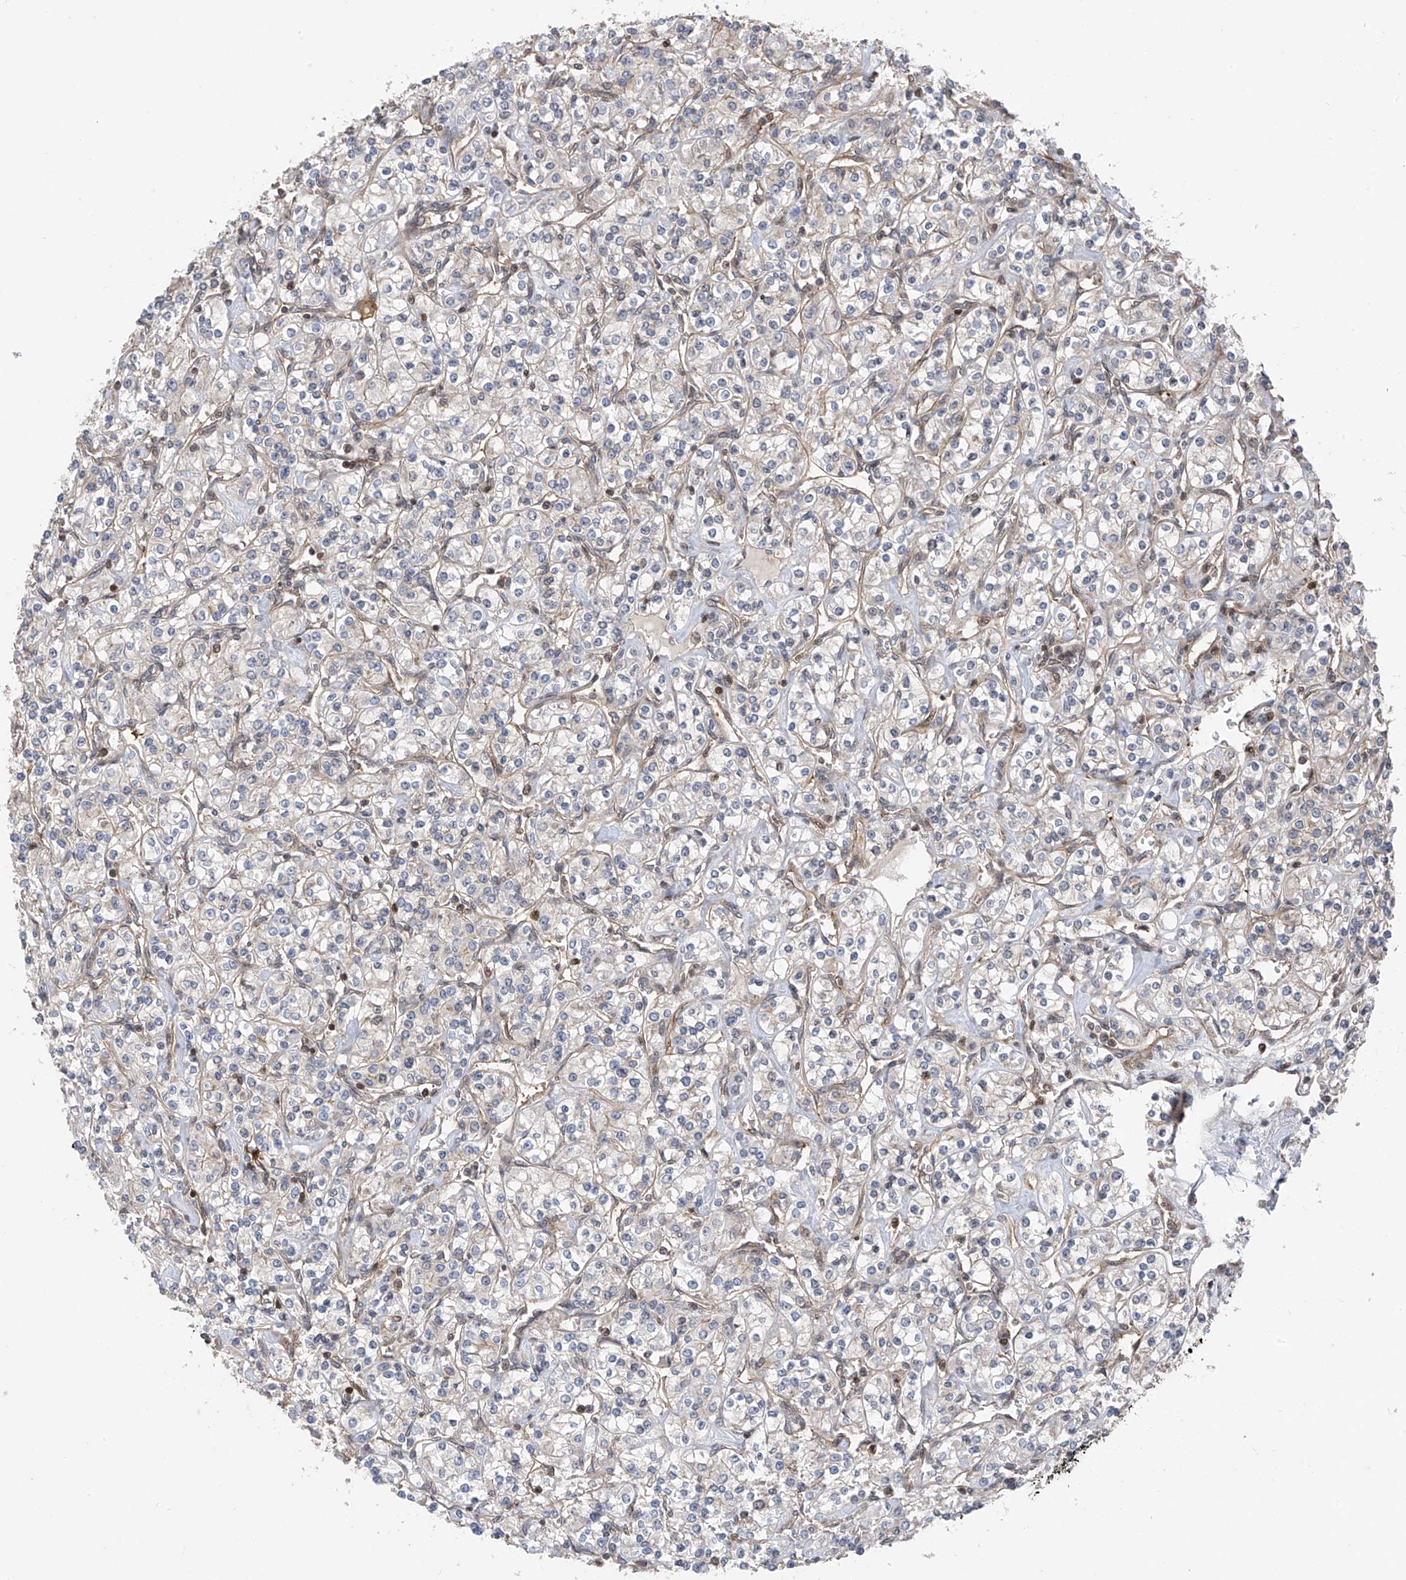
{"staining": {"intensity": "negative", "quantity": "none", "location": "none"}, "tissue": "renal cancer", "cell_type": "Tumor cells", "image_type": "cancer", "snomed": [{"axis": "morphology", "description": "Adenocarcinoma, NOS"}, {"axis": "topography", "description": "Kidney"}], "caption": "High power microscopy photomicrograph of an immunohistochemistry (IHC) photomicrograph of adenocarcinoma (renal), revealing no significant positivity in tumor cells.", "gene": "DNAJC9", "patient": {"sex": "male", "age": 77}}